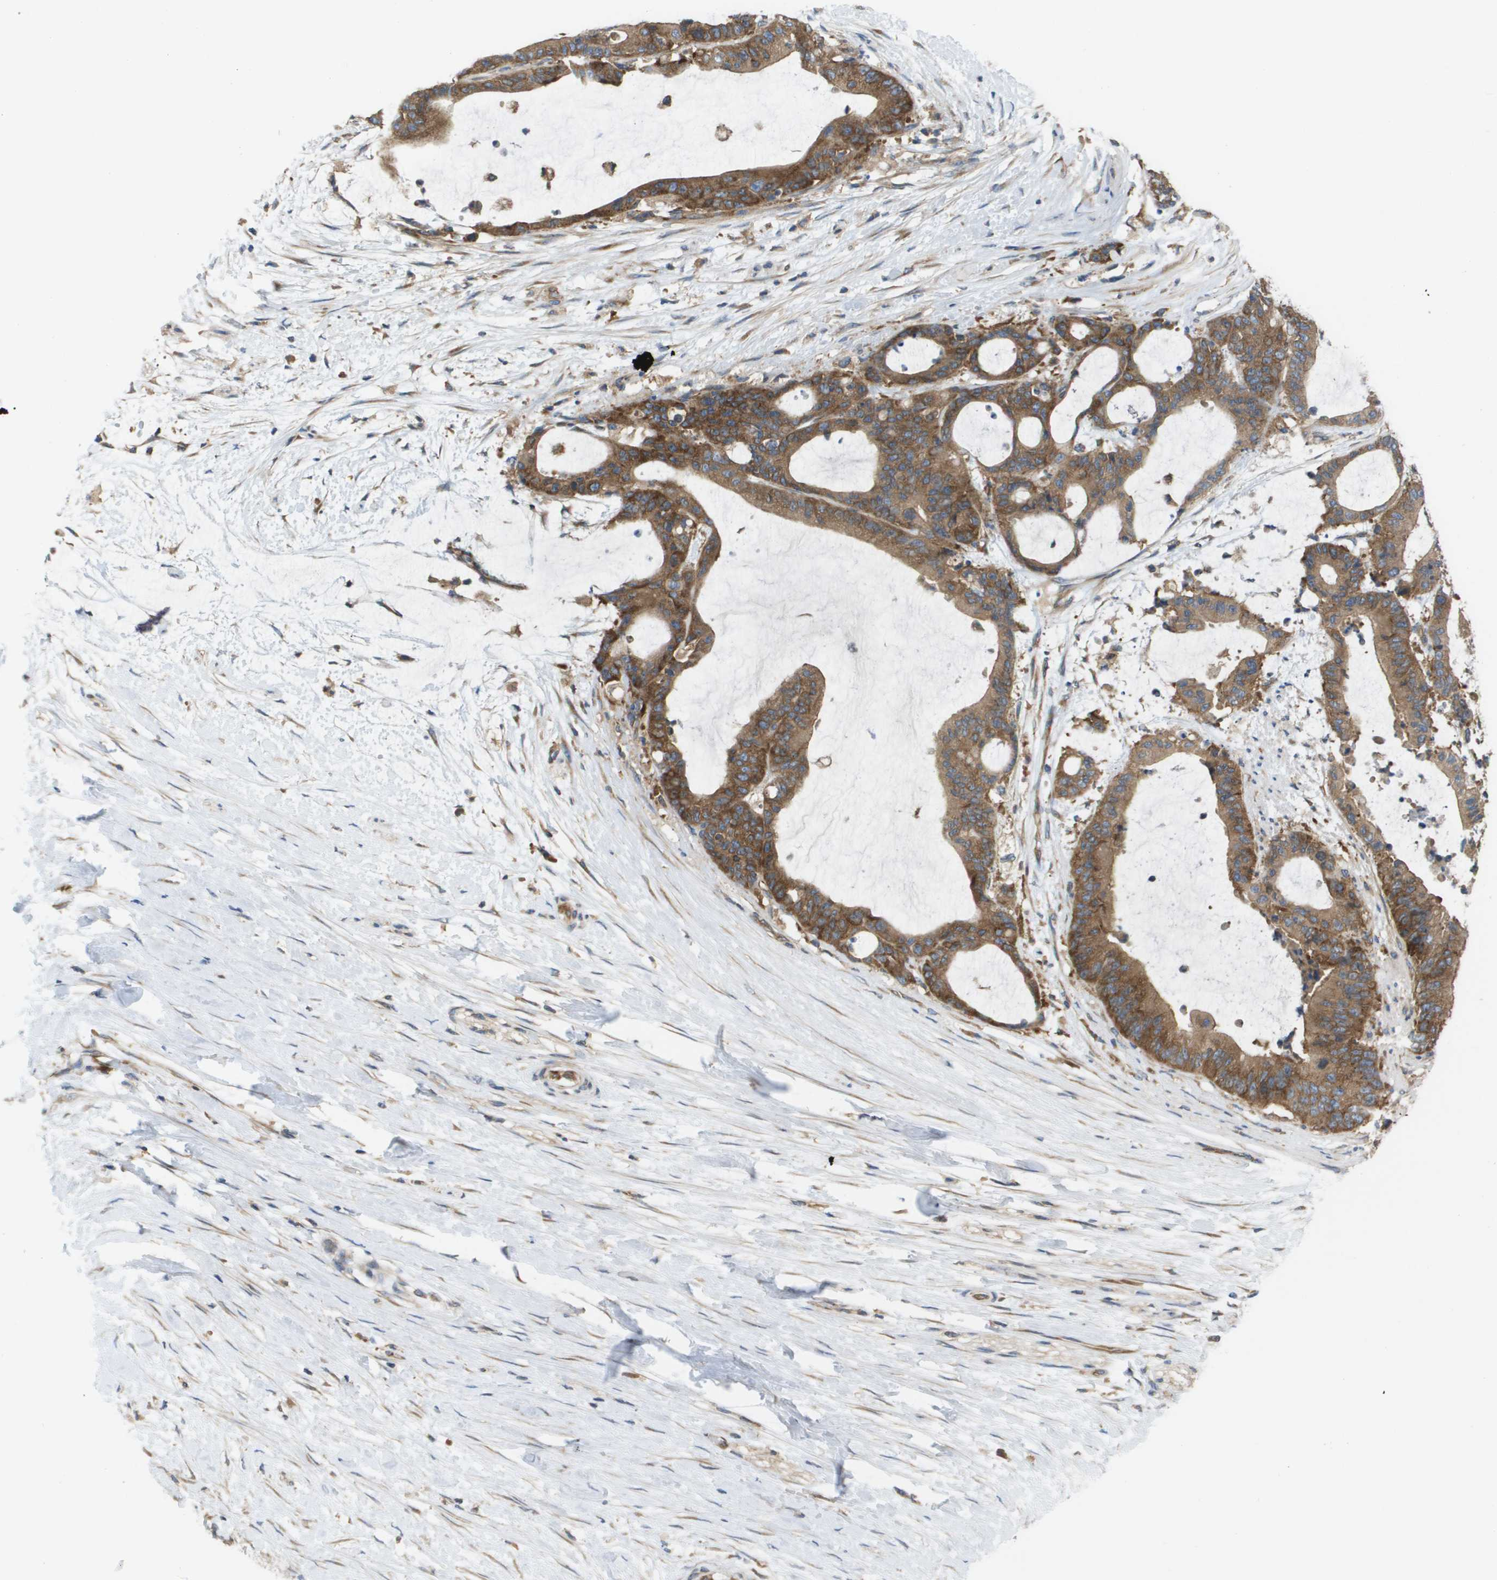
{"staining": {"intensity": "strong", "quantity": ">75%", "location": "cytoplasmic/membranous"}, "tissue": "liver cancer", "cell_type": "Tumor cells", "image_type": "cancer", "snomed": [{"axis": "morphology", "description": "Cholangiocarcinoma"}, {"axis": "topography", "description": "Liver"}], "caption": "A micrograph showing strong cytoplasmic/membranous expression in approximately >75% of tumor cells in liver cancer (cholangiocarcinoma), as visualized by brown immunohistochemical staining.", "gene": "EIF4G2", "patient": {"sex": "female", "age": 73}}